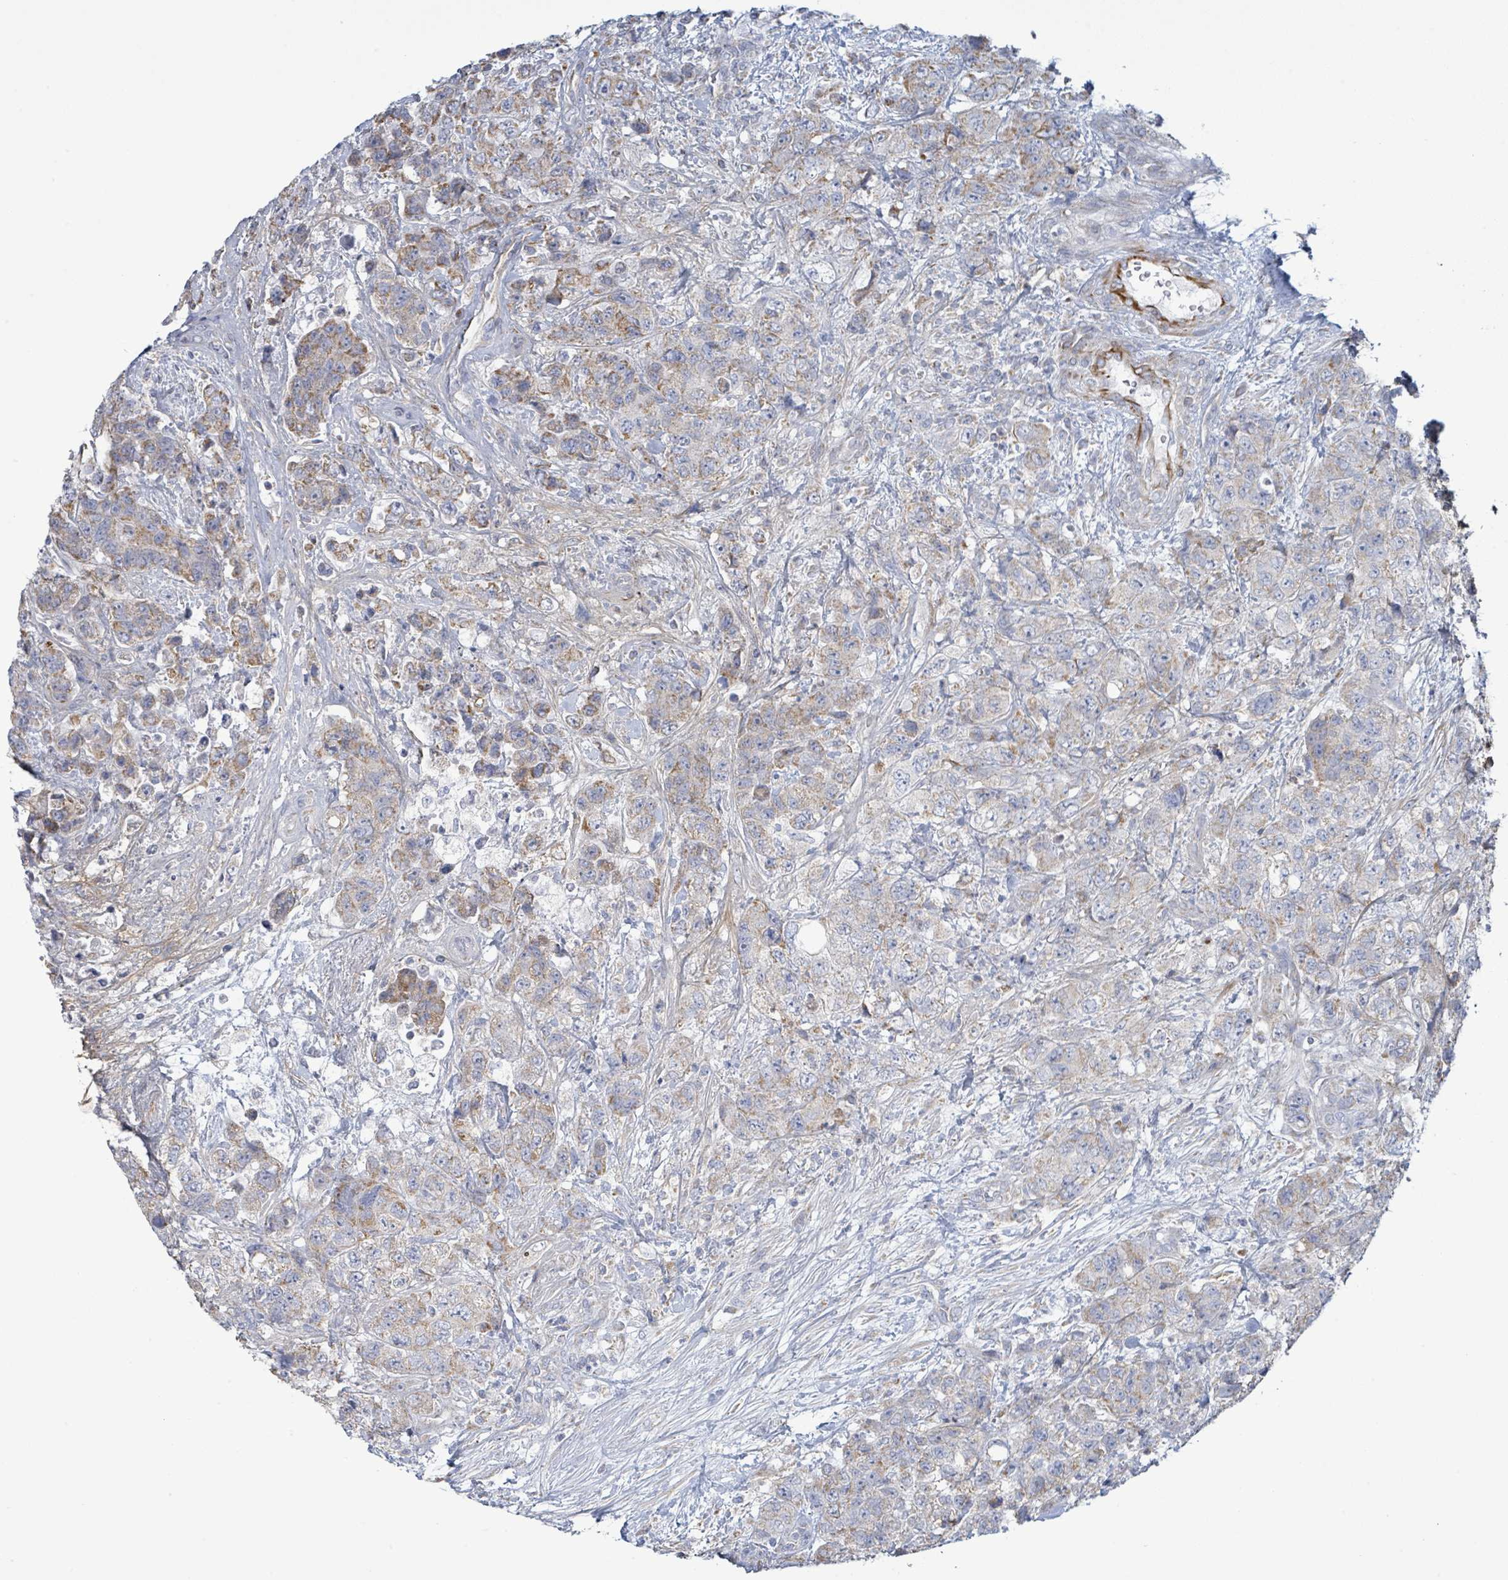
{"staining": {"intensity": "weak", "quantity": ">75%", "location": "cytoplasmic/membranous"}, "tissue": "urothelial cancer", "cell_type": "Tumor cells", "image_type": "cancer", "snomed": [{"axis": "morphology", "description": "Urothelial carcinoma, High grade"}, {"axis": "topography", "description": "Urinary bladder"}], "caption": "Protein staining of urothelial cancer tissue demonstrates weak cytoplasmic/membranous positivity in about >75% of tumor cells.", "gene": "ALG12", "patient": {"sex": "female", "age": 78}}